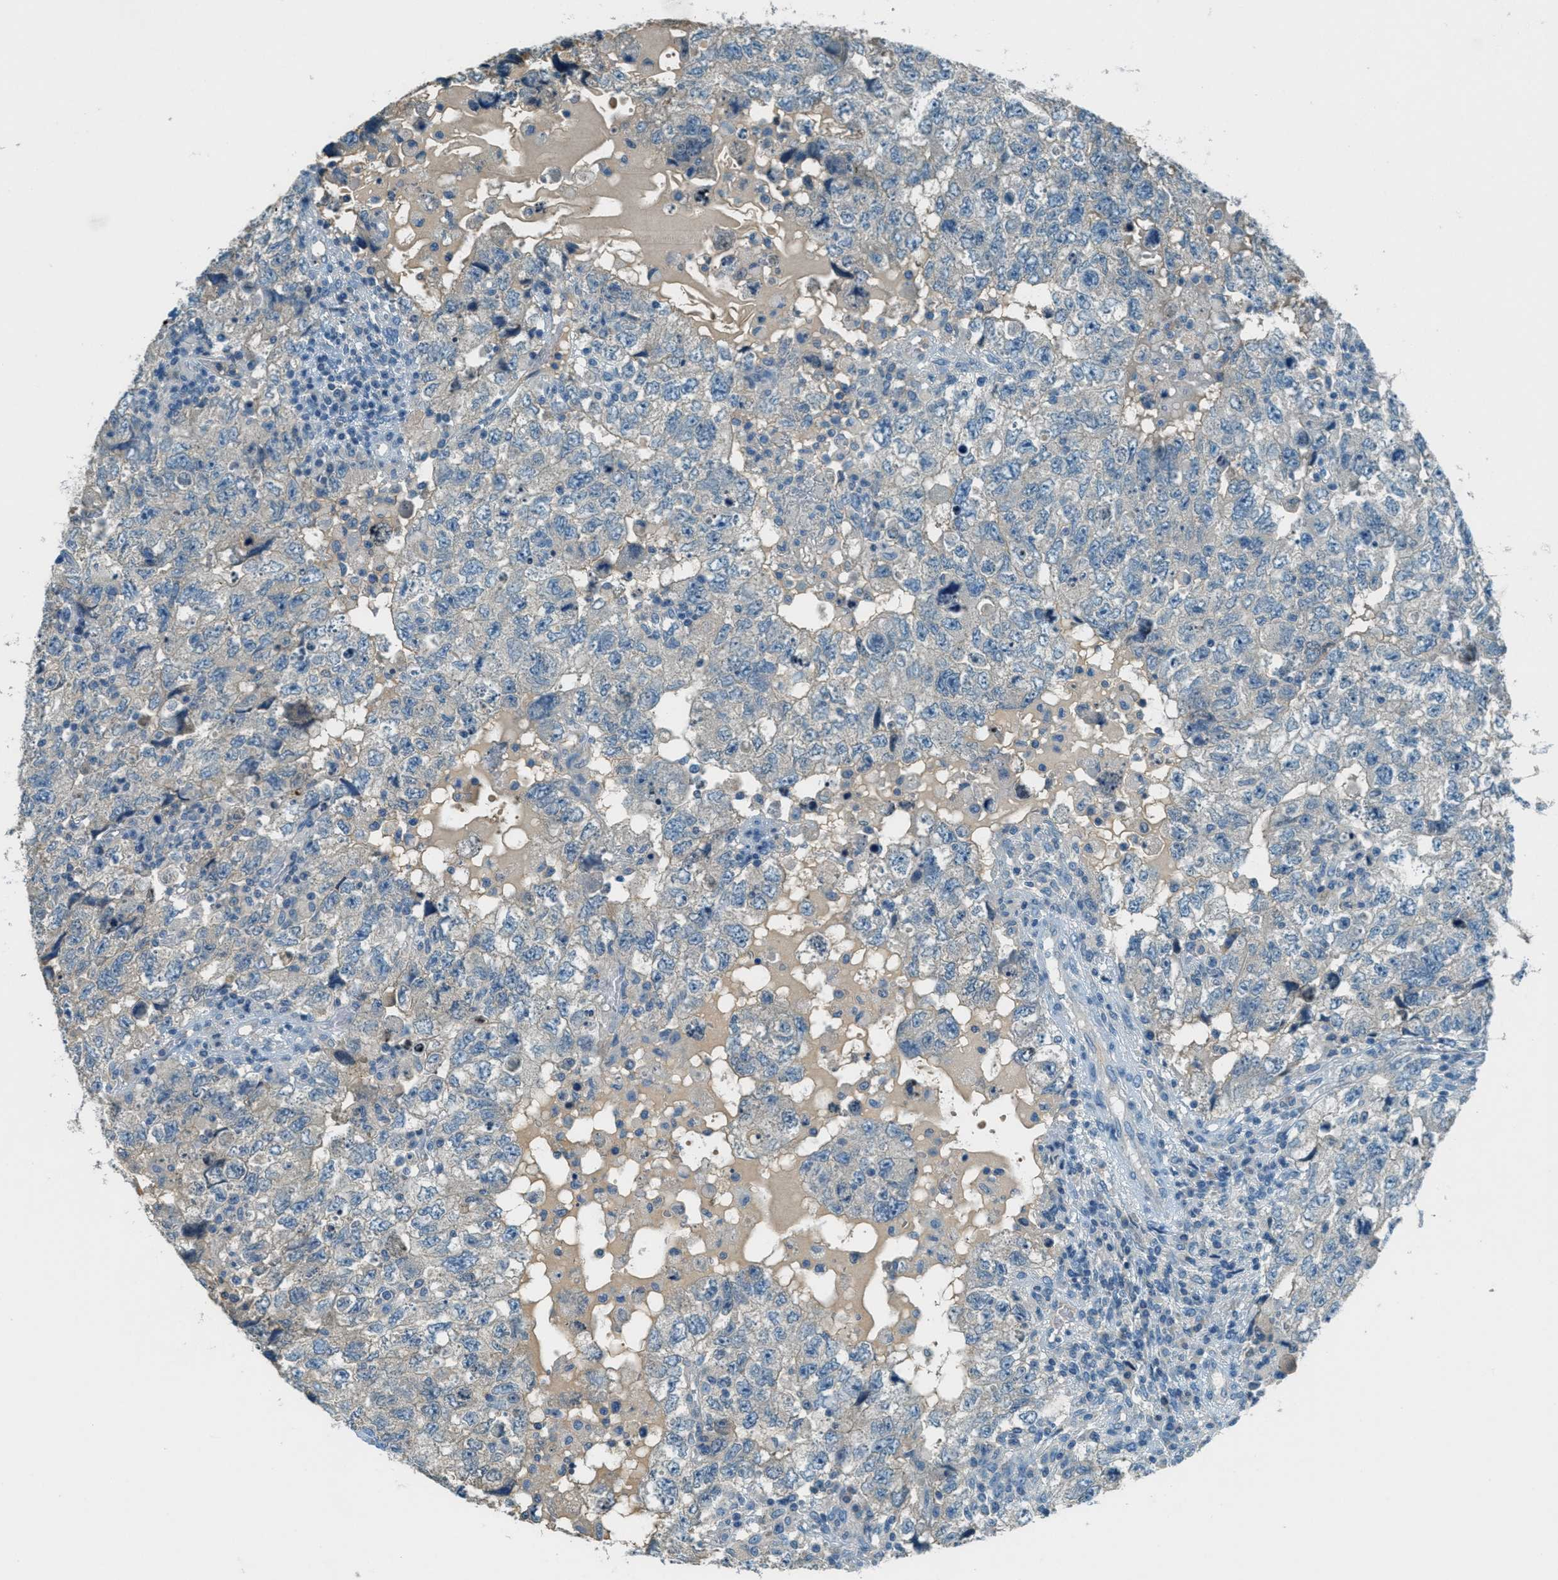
{"staining": {"intensity": "weak", "quantity": "<25%", "location": "cytoplasmic/membranous"}, "tissue": "testis cancer", "cell_type": "Tumor cells", "image_type": "cancer", "snomed": [{"axis": "morphology", "description": "Seminoma, NOS"}, {"axis": "topography", "description": "Testis"}], "caption": "There is no significant expression in tumor cells of seminoma (testis).", "gene": "MSLN", "patient": {"sex": "male", "age": 22}}